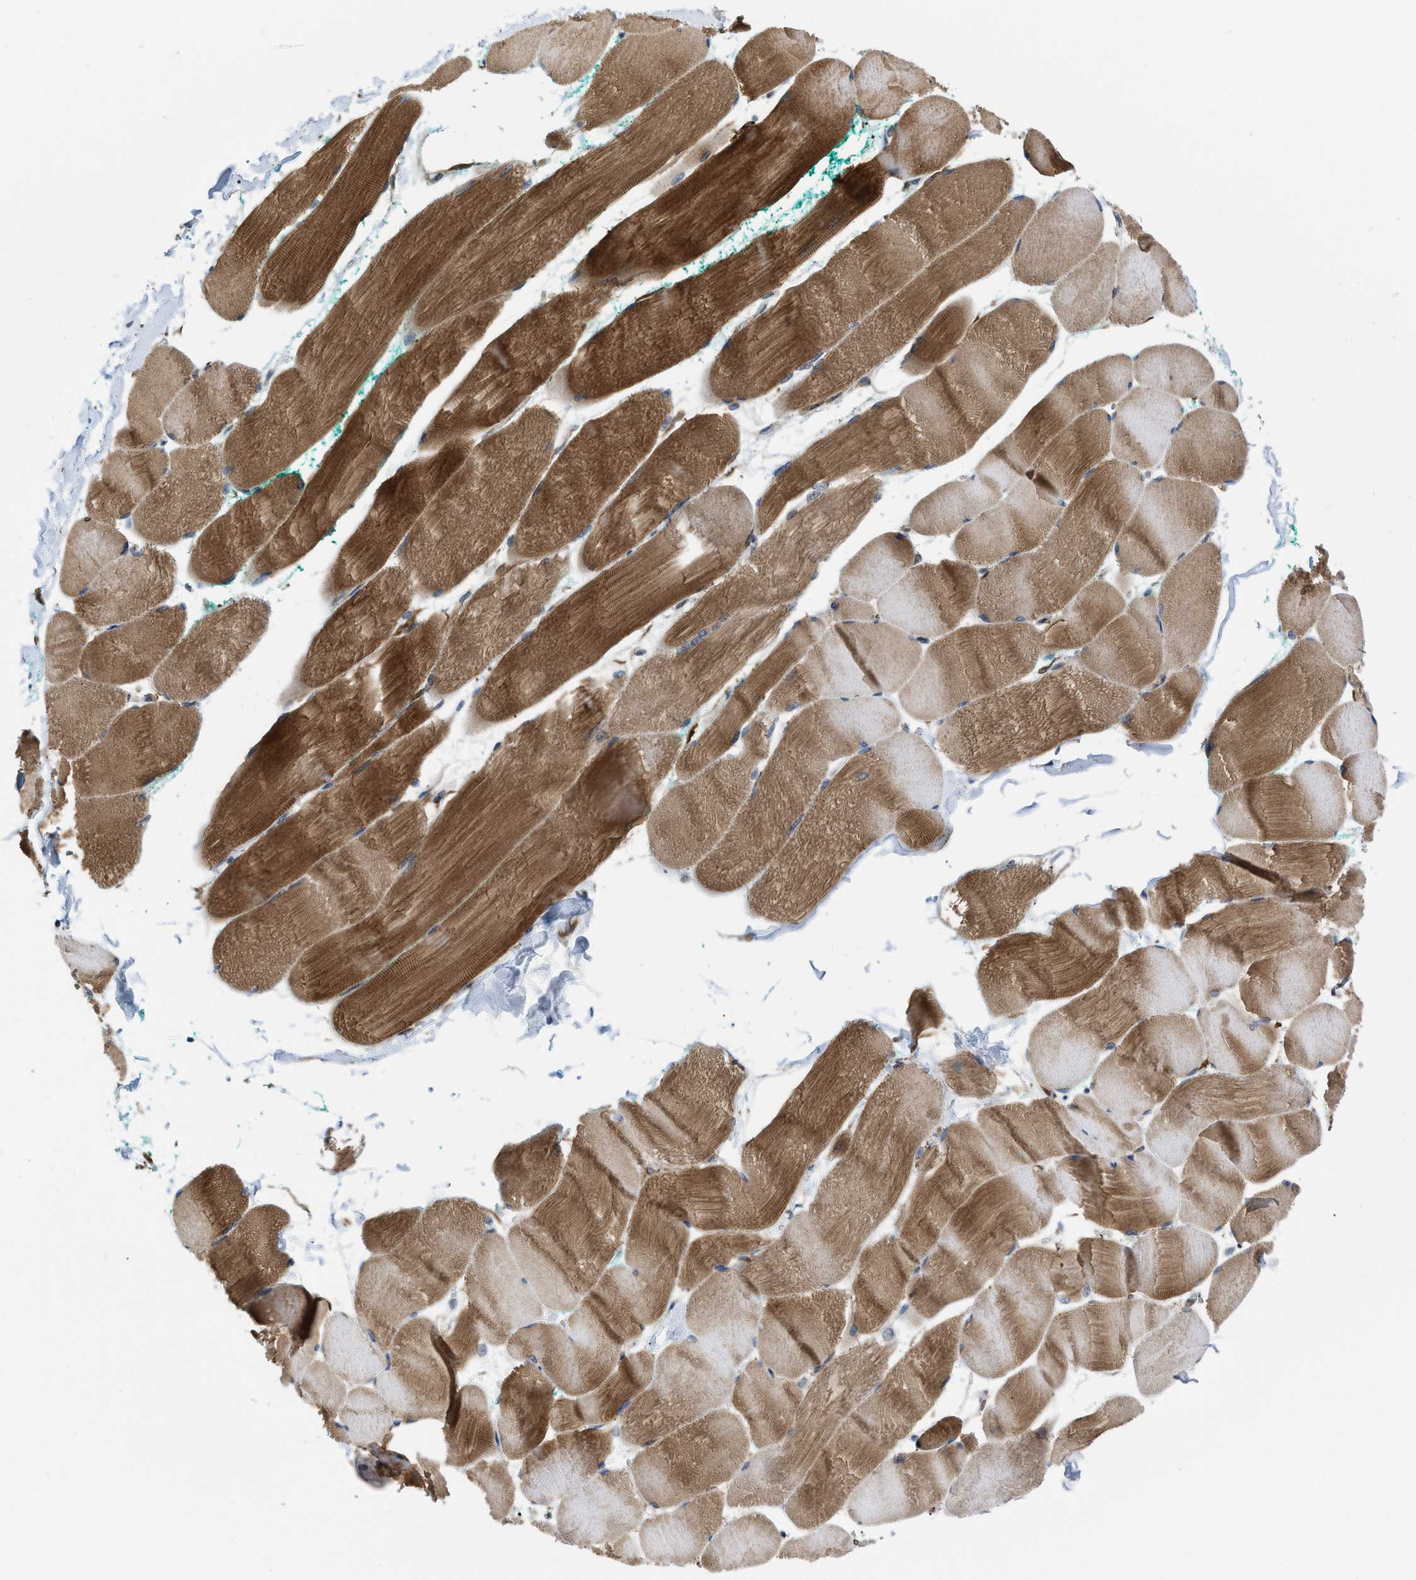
{"staining": {"intensity": "strong", "quantity": ">75%", "location": "cytoplasmic/membranous"}, "tissue": "skeletal muscle", "cell_type": "Myocytes", "image_type": "normal", "snomed": [{"axis": "morphology", "description": "Normal tissue, NOS"}, {"axis": "morphology", "description": "Squamous cell carcinoma, NOS"}, {"axis": "topography", "description": "Skeletal muscle"}], "caption": "A brown stain shows strong cytoplasmic/membranous expression of a protein in myocytes of normal human skeletal muscle.", "gene": "ERLIN2", "patient": {"sex": "male", "age": 51}}